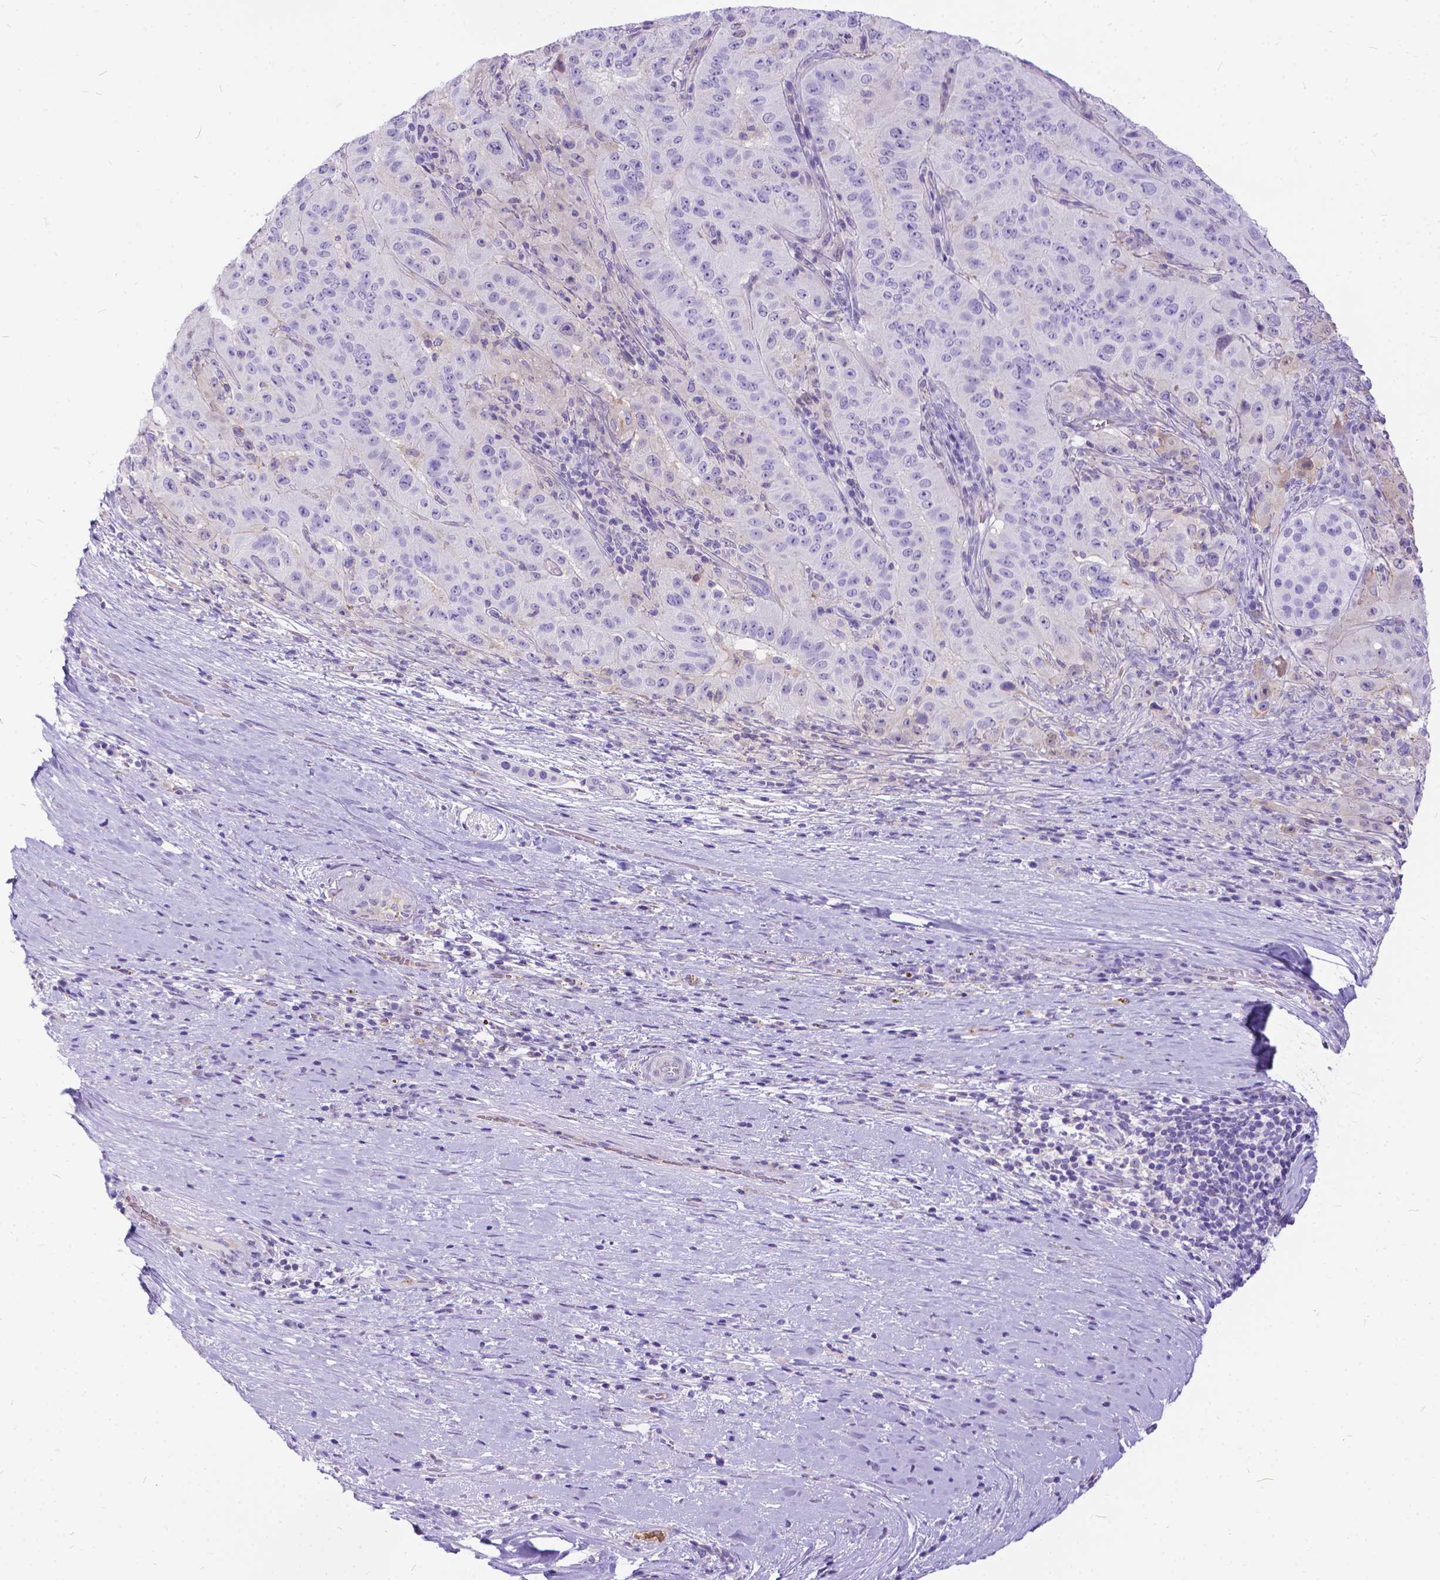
{"staining": {"intensity": "negative", "quantity": "none", "location": "none"}, "tissue": "pancreatic cancer", "cell_type": "Tumor cells", "image_type": "cancer", "snomed": [{"axis": "morphology", "description": "Adenocarcinoma, NOS"}, {"axis": "topography", "description": "Pancreas"}], "caption": "The micrograph exhibits no staining of tumor cells in pancreatic adenocarcinoma. Brightfield microscopy of immunohistochemistry stained with DAB (brown) and hematoxylin (blue), captured at high magnification.", "gene": "TMEM169", "patient": {"sex": "male", "age": 63}}